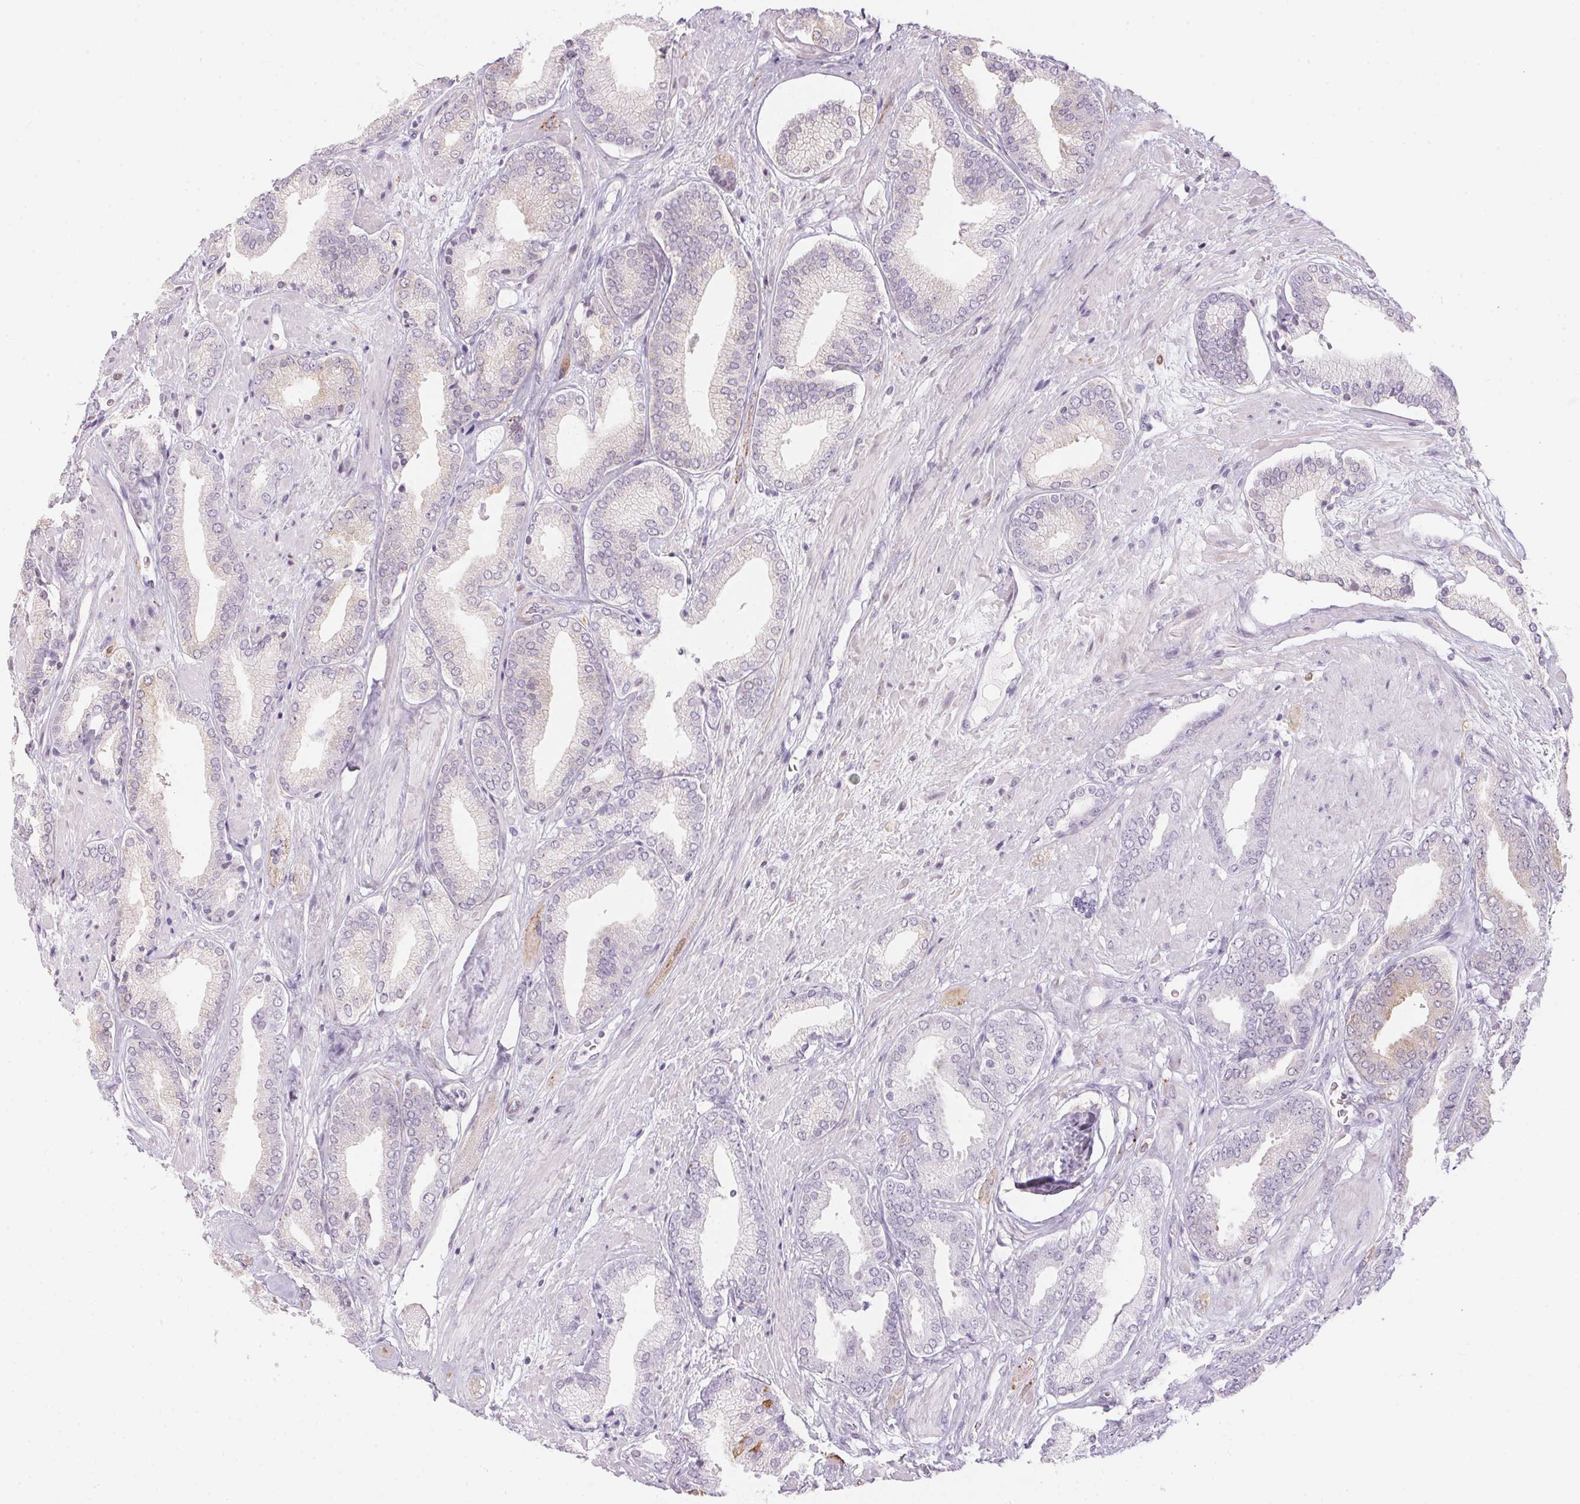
{"staining": {"intensity": "weak", "quantity": "<25%", "location": "cytoplasmic/membranous"}, "tissue": "prostate cancer", "cell_type": "Tumor cells", "image_type": "cancer", "snomed": [{"axis": "morphology", "description": "Adenocarcinoma, High grade"}, {"axis": "topography", "description": "Prostate"}], "caption": "Immunohistochemistry photomicrograph of human prostate cancer (high-grade adenocarcinoma) stained for a protein (brown), which displays no positivity in tumor cells.", "gene": "CADPS", "patient": {"sex": "male", "age": 56}}